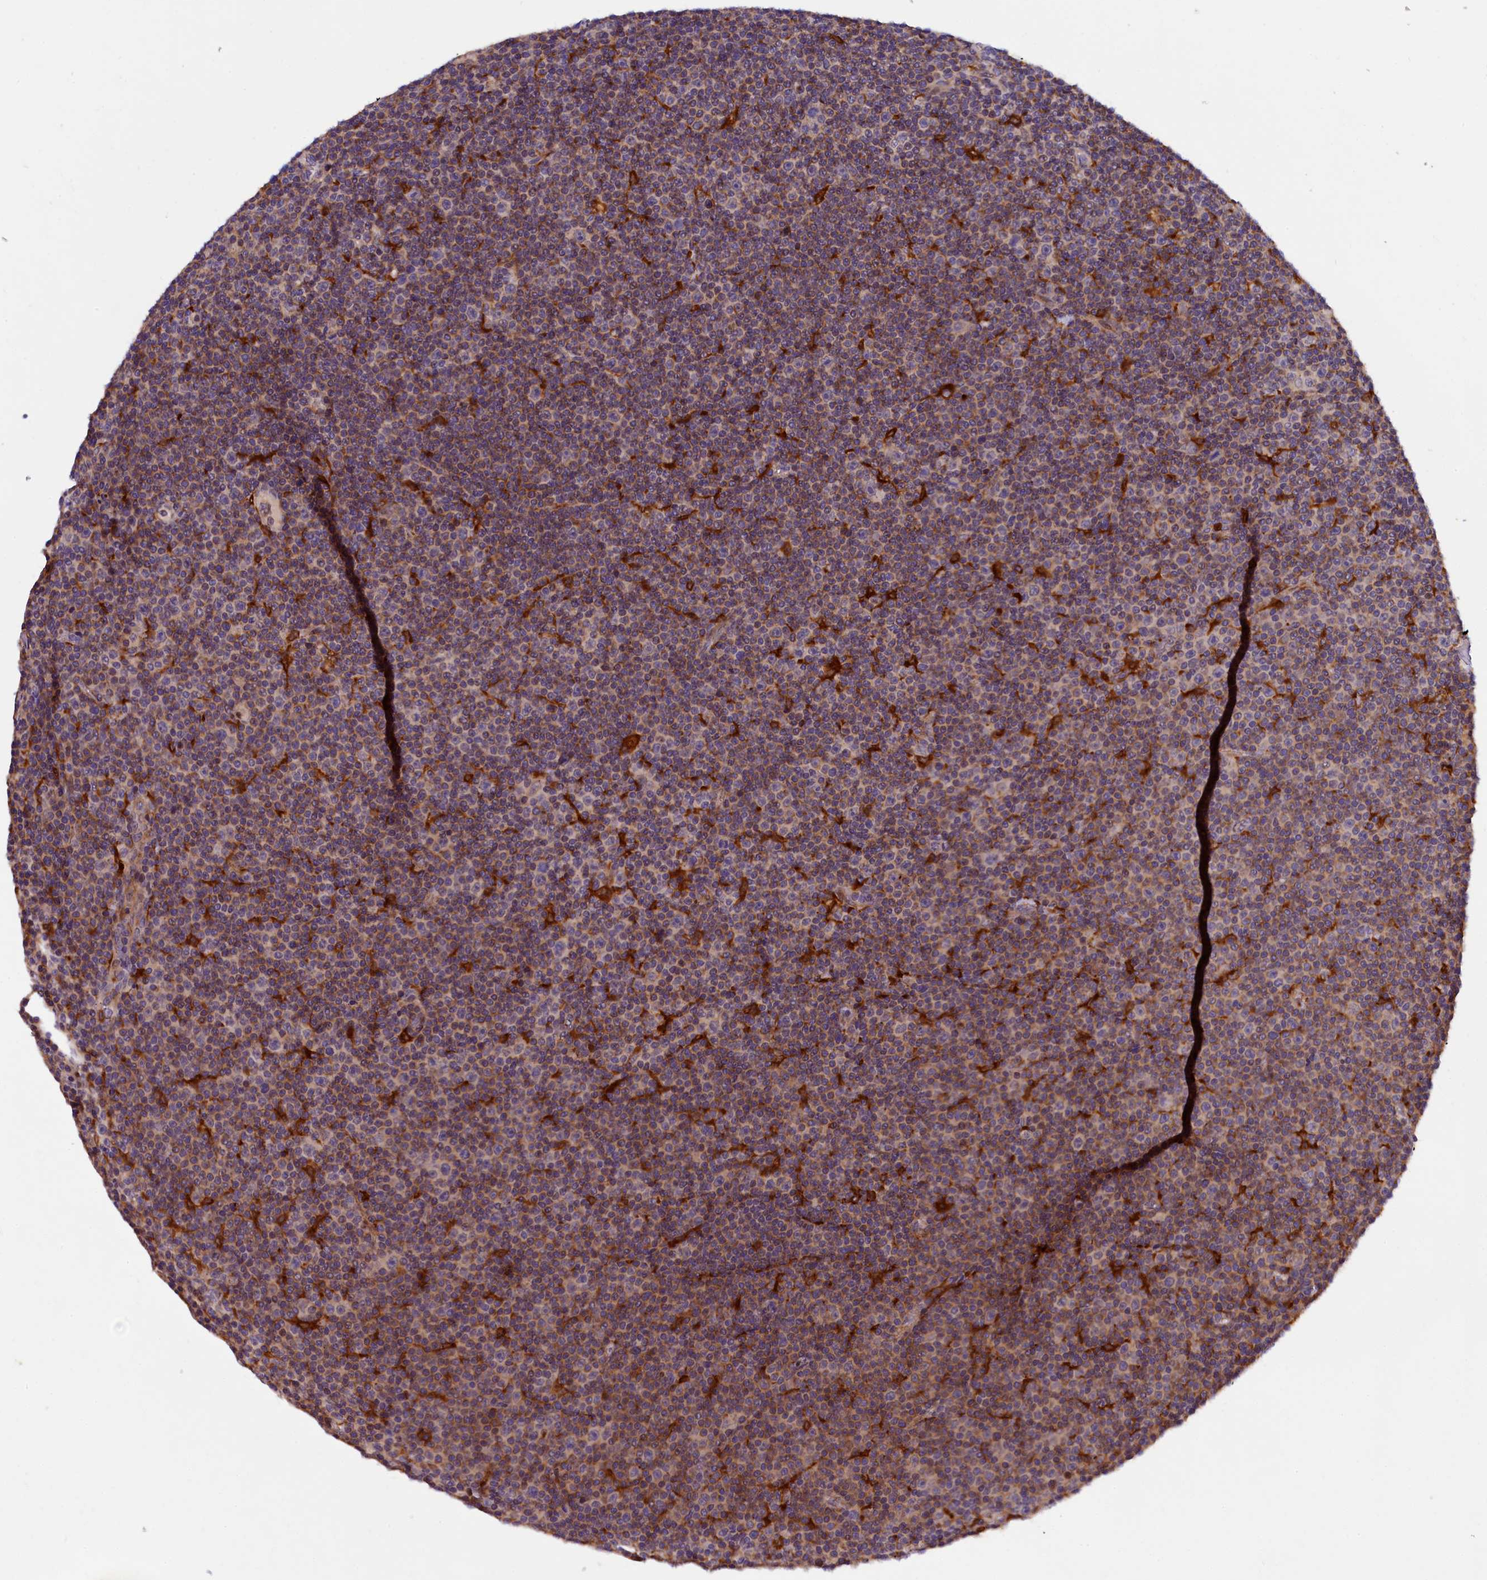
{"staining": {"intensity": "moderate", "quantity": "25%-75%", "location": "cytoplasmic/membranous"}, "tissue": "lymphoma", "cell_type": "Tumor cells", "image_type": "cancer", "snomed": [{"axis": "morphology", "description": "Malignant lymphoma, non-Hodgkin's type, Low grade"}, {"axis": "topography", "description": "Lymph node"}], "caption": "Protein staining of lymphoma tissue exhibits moderate cytoplasmic/membranous positivity in about 25%-75% of tumor cells.", "gene": "NAIP", "patient": {"sex": "female", "age": 67}}